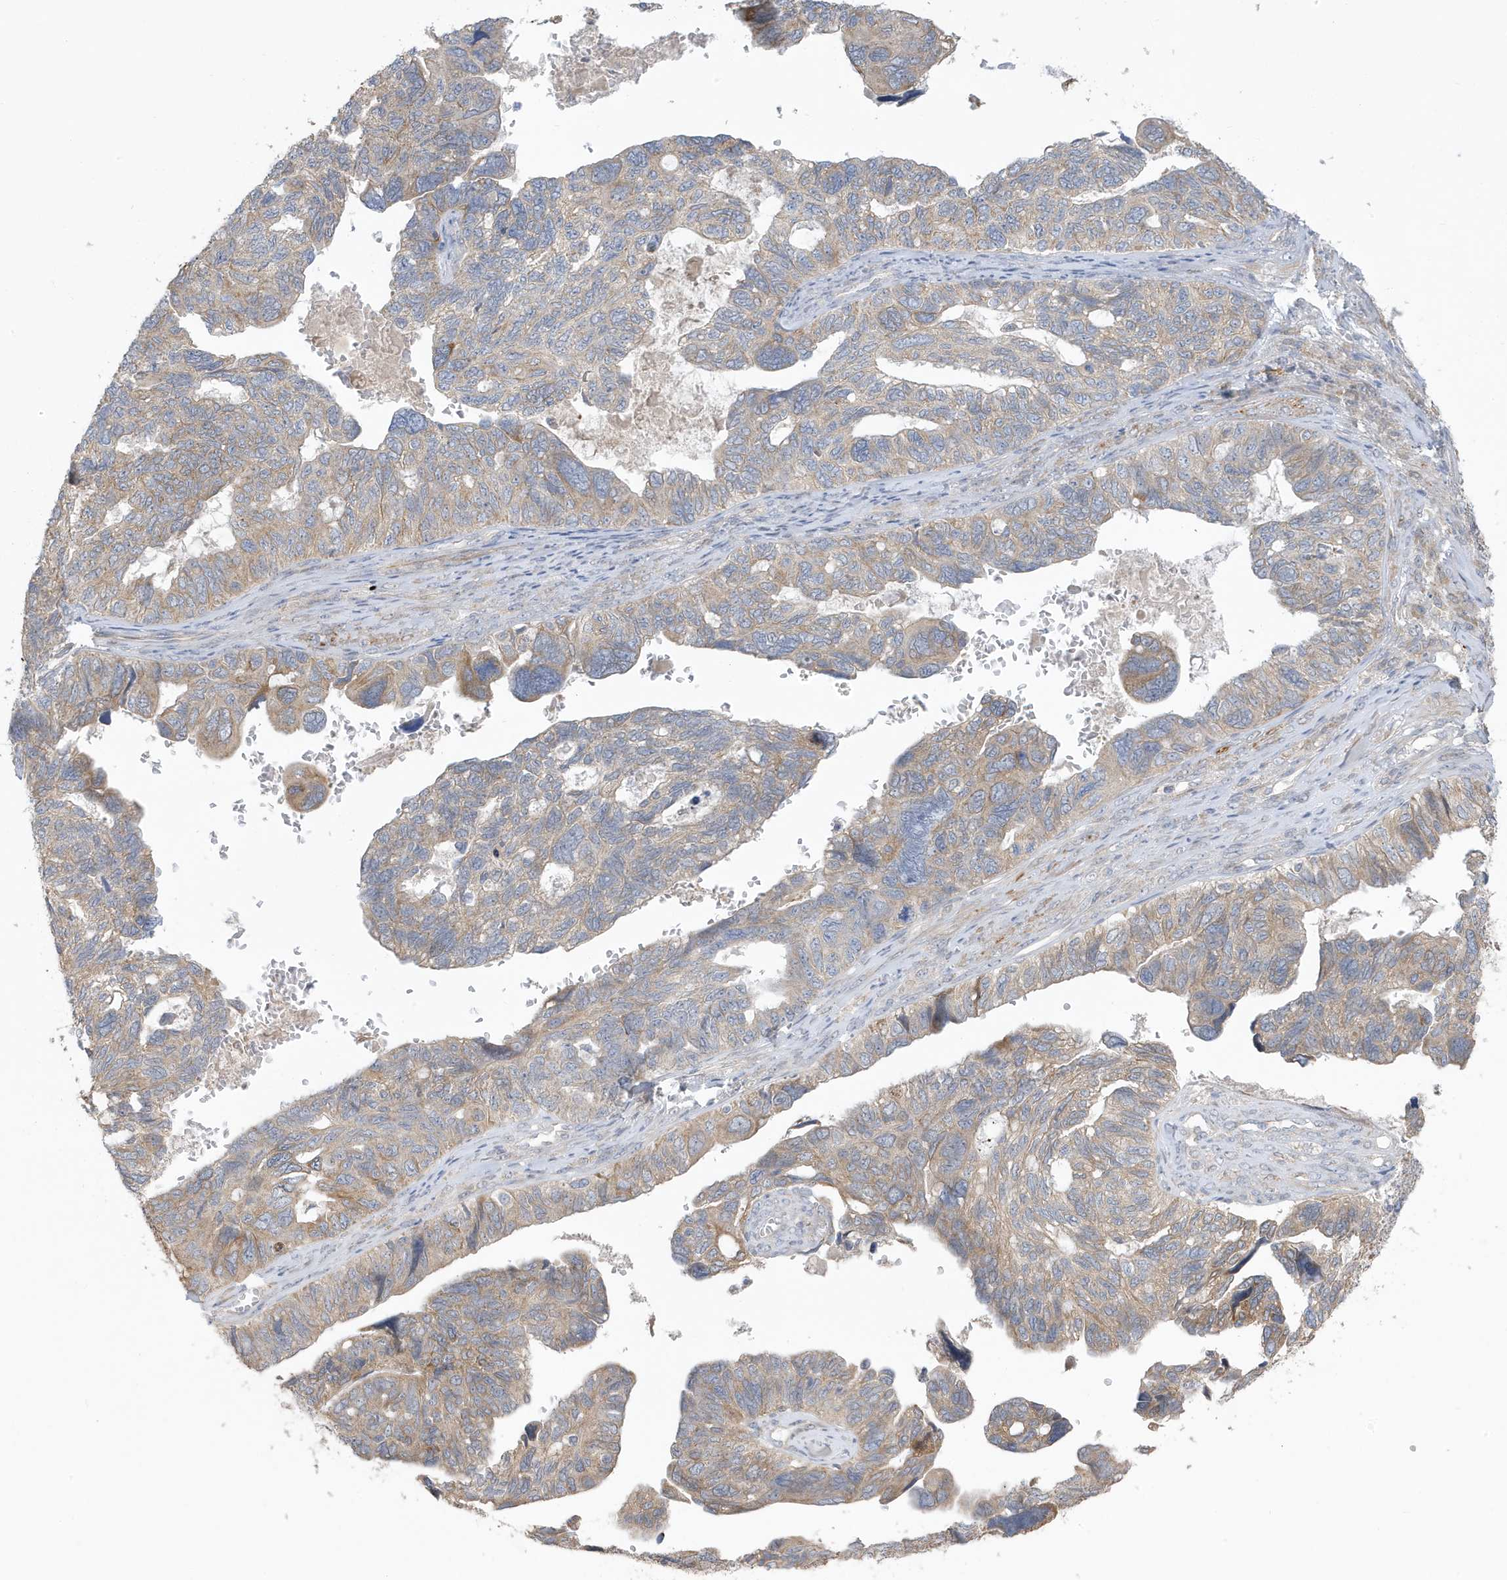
{"staining": {"intensity": "weak", "quantity": ">75%", "location": "cytoplasmic/membranous"}, "tissue": "ovarian cancer", "cell_type": "Tumor cells", "image_type": "cancer", "snomed": [{"axis": "morphology", "description": "Cystadenocarcinoma, serous, NOS"}, {"axis": "topography", "description": "Ovary"}], "caption": "Weak cytoplasmic/membranous positivity is present in approximately >75% of tumor cells in ovarian cancer (serous cystadenocarcinoma).", "gene": "ATP13A5", "patient": {"sex": "female", "age": 79}}